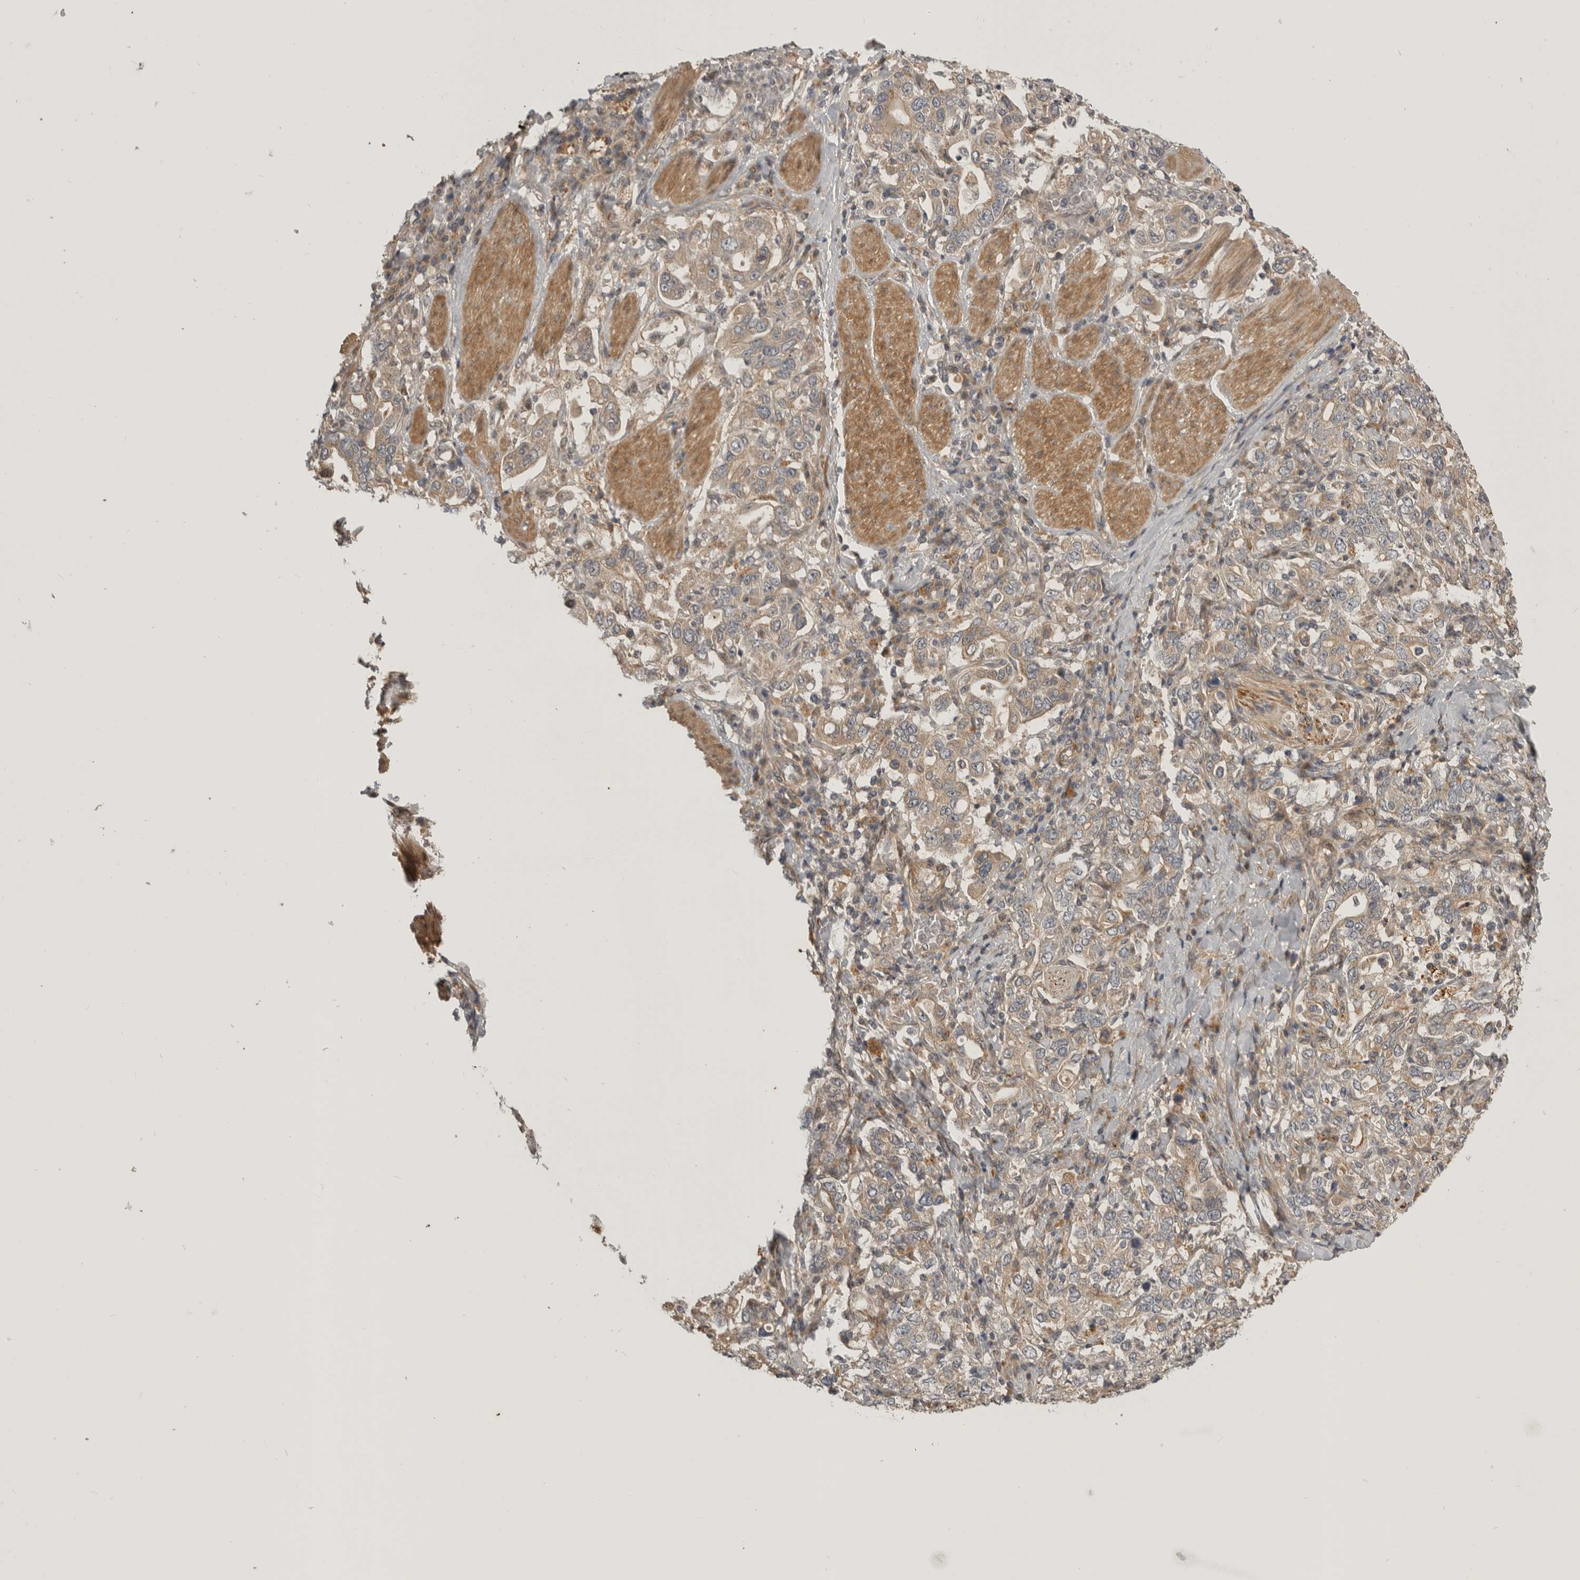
{"staining": {"intensity": "weak", "quantity": "25%-75%", "location": "cytoplasmic/membranous"}, "tissue": "stomach cancer", "cell_type": "Tumor cells", "image_type": "cancer", "snomed": [{"axis": "morphology", "description": "Adenocarcinoma, NOS"}, {"axis": "topography", "description": "Stomach, upper"}], "caption": "Protein expression analysis of adenocarcinoma (stomach) displays weak cytoplasmic/membranous positivity in approximately 25%-75% of tumor cells. (DAB (3,3'-diaminobenzidine) IHC, brown staining for protein, blue staining for nuclei).", "gene": "CUEDC1", "patient": {"sex": "male", "age": 62}}